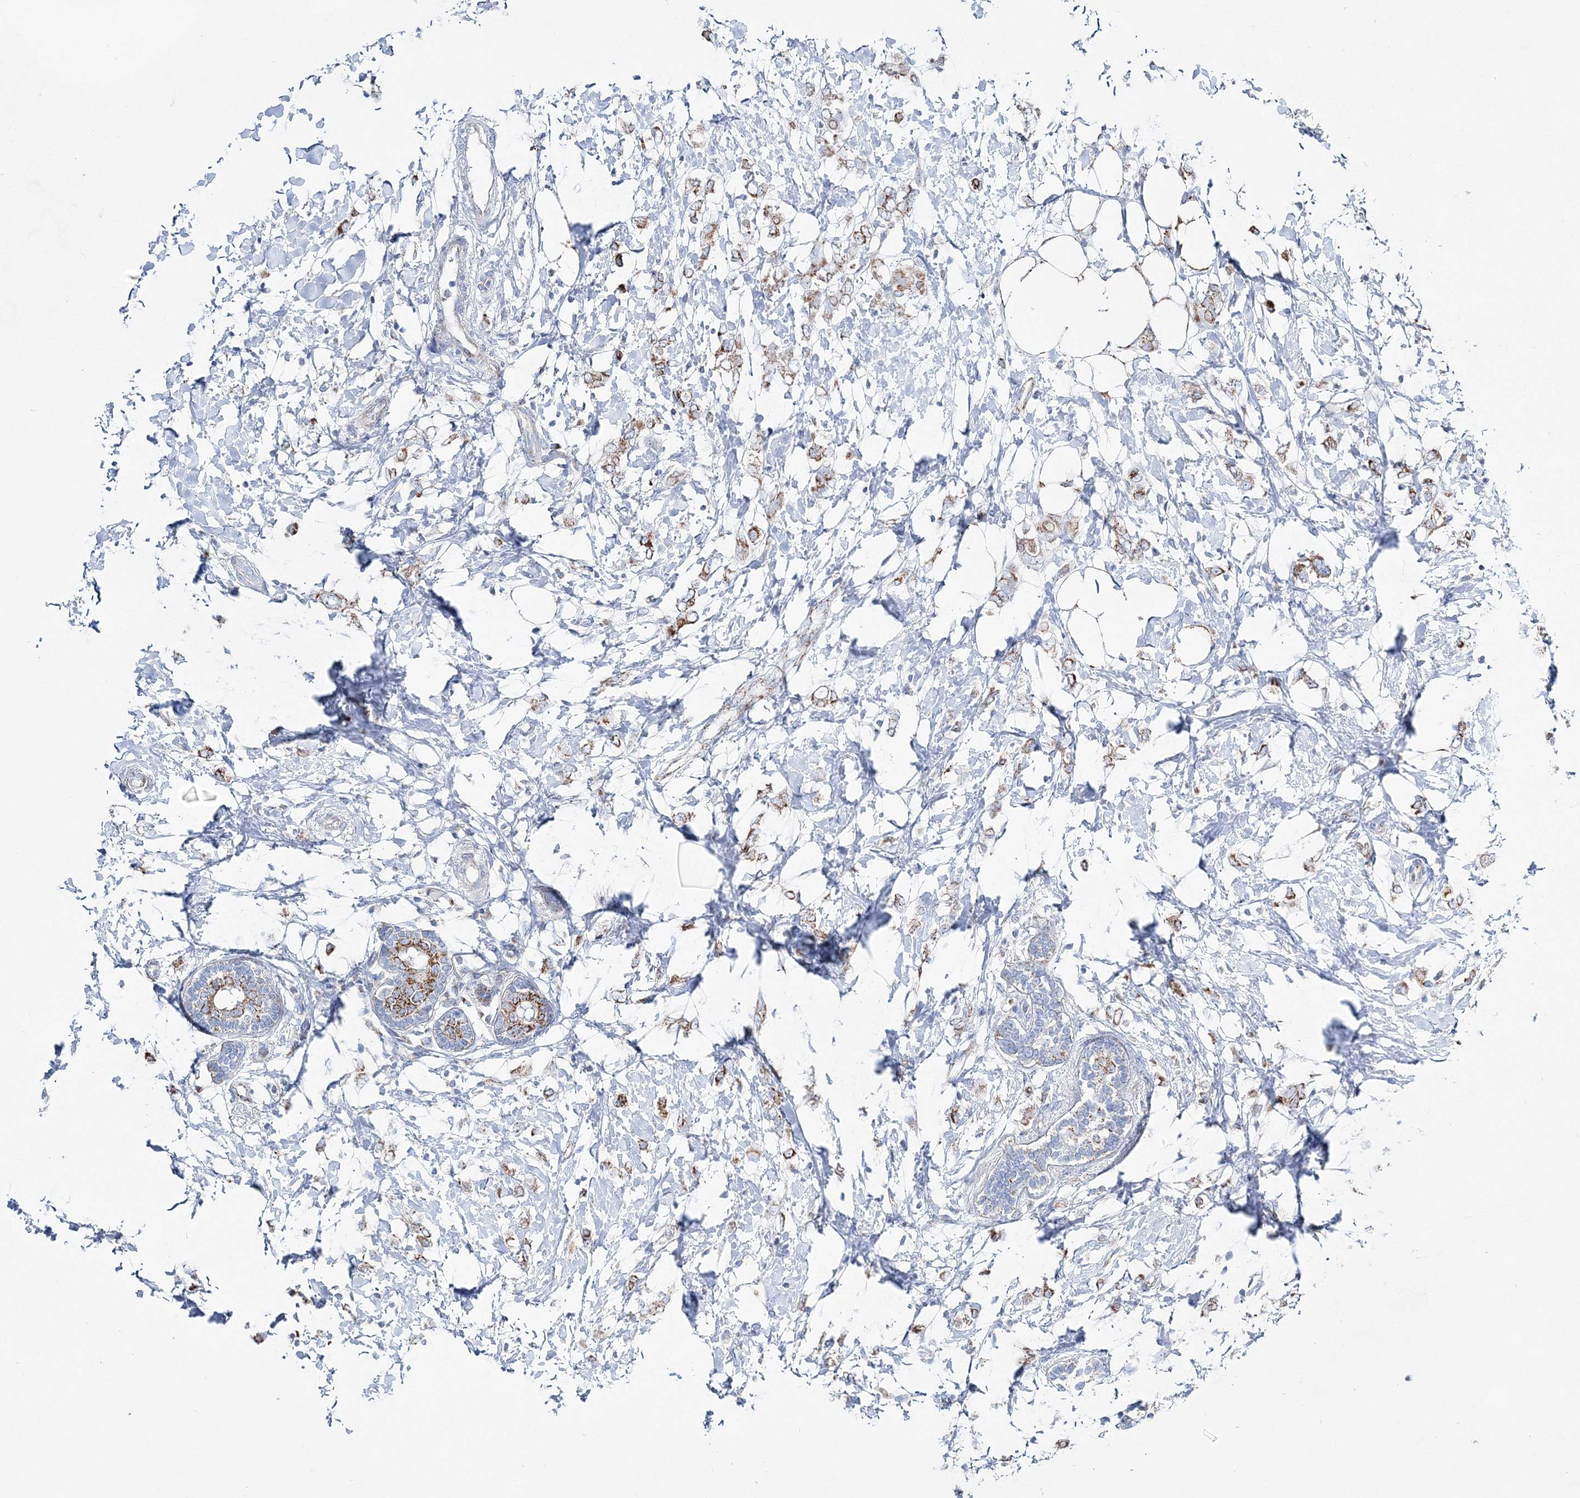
{"staining": {"intensity": "moderate", "quantity": ">75%", "location": "cytoplasmic/membranous"}, "tissue": "breast cancer", "cell_type": "Tumor cells", "image_type": "cancer", "snomed": [{"axis": "morphology", "description": "Normal tissue, NOS"}, {"axis": "morphology", "description": "Lobular carcinoma"}, {"axis": "topography", "description": "Breast"}], "caption": "Immunohistochemistry micrograph of neoplastic tissue: breast lobular carcinoma stained using IHC displays medium levels of moderate protein expression localized specifically in the cytoplasmic/membranous of tumor cells, appearing as a cytoplasmic/membranous brown color.", "gene": "HIBCH", "patient": {"sex": "female", "age": 47}}